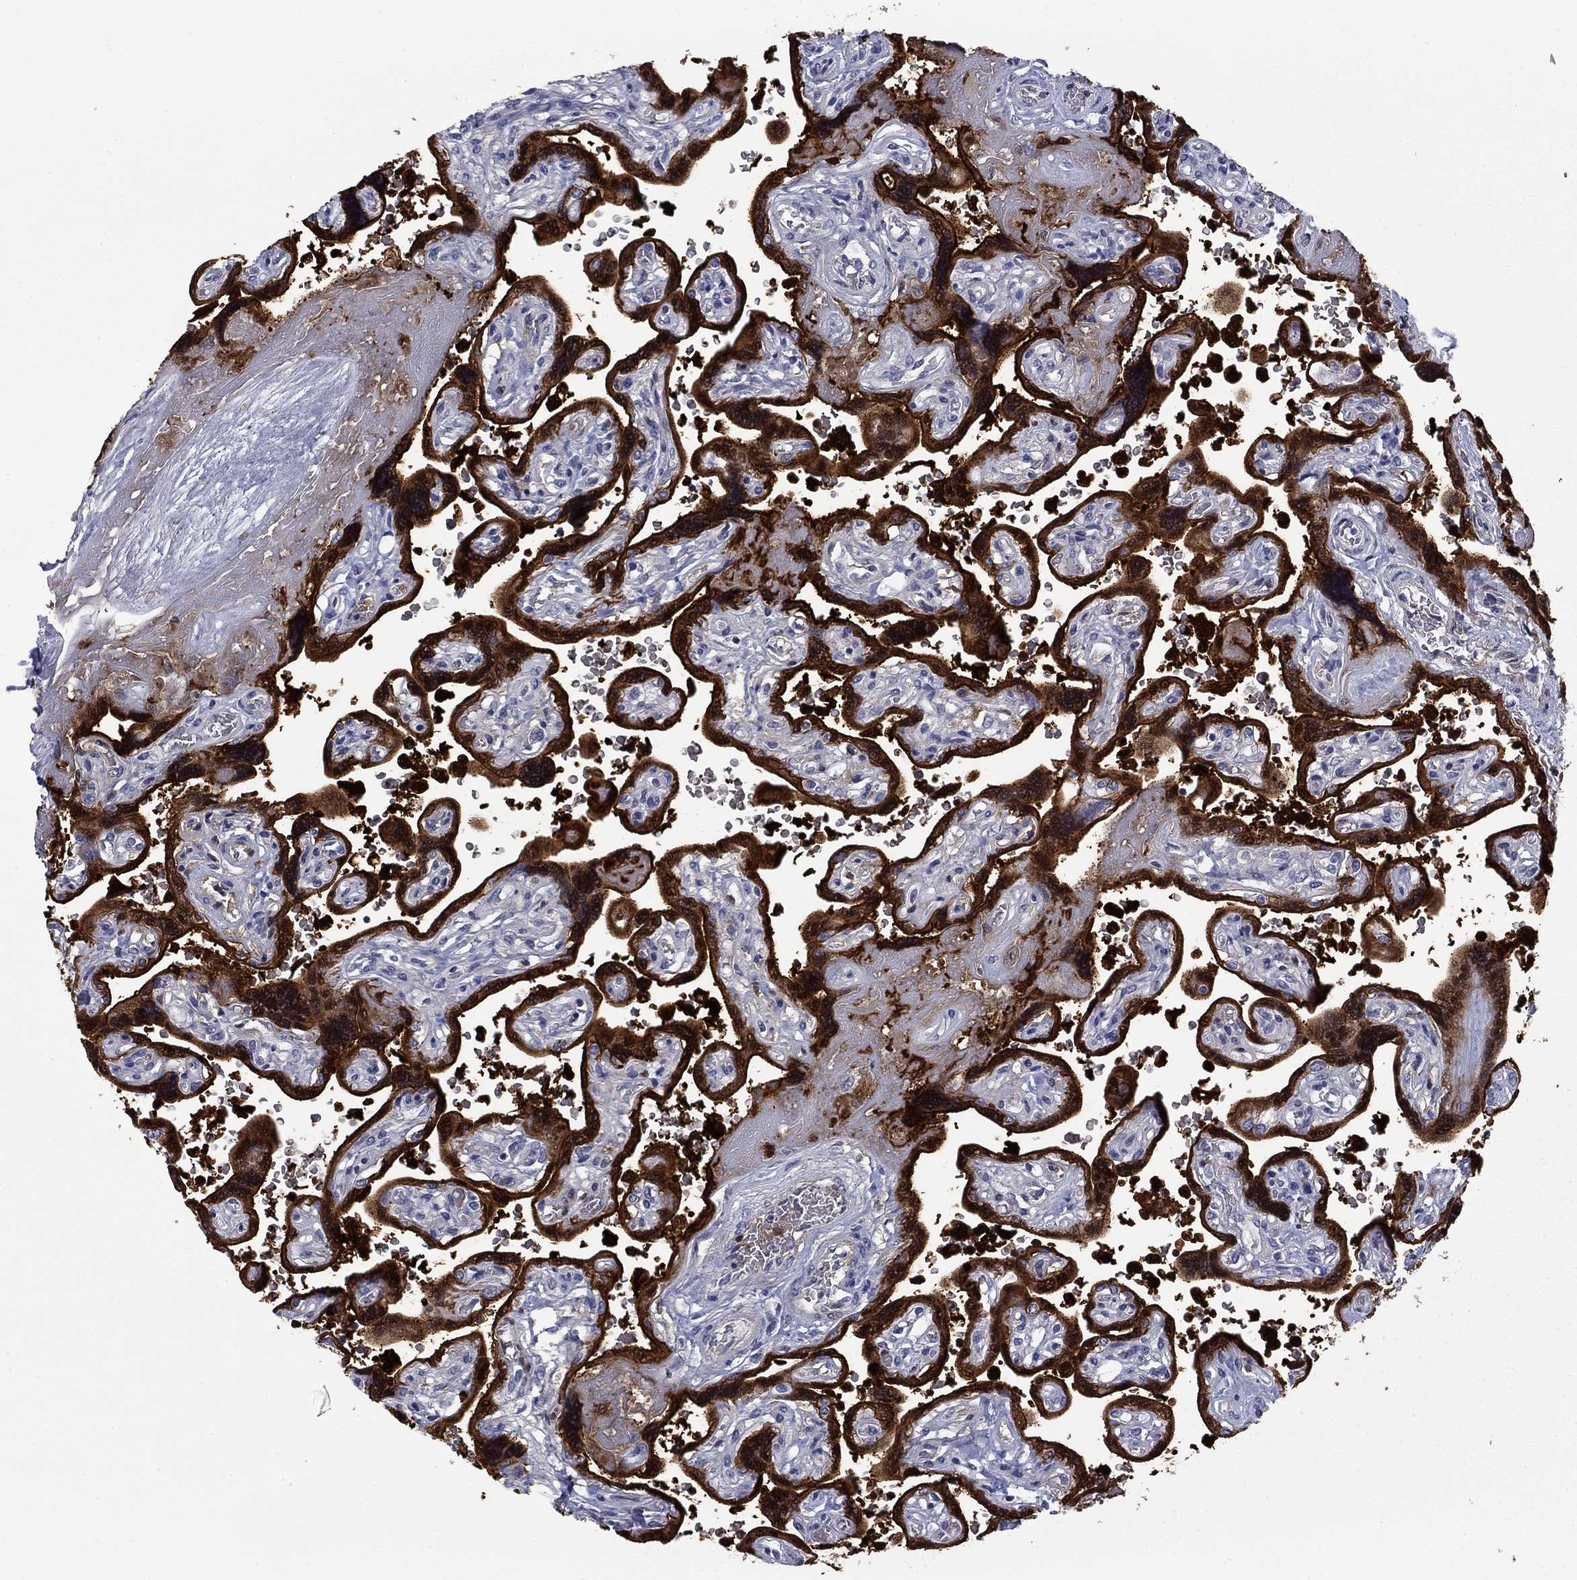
{"staining": {"intensity": "strong", "quantity": ">75%", "location": "cytoplasmic/membranous,nuclear"}, "tissue": "placenta", "cell_type": "Decidual cells", "image_type": "normal", "snomed": [{"axis": "morphology", "description": "Normal tissue, NOS"}, {"axis": "topography", "description": "Placenta"}], "caption": "Immunohistochemical staining of unremarkable placenta displays high levels of strong cytoplasmic/membranous,nuclear positivity in approximately >75% of decidual cells. The staining was performed using DAB, with brown indicating positive protein expression. Nuclei are stained blue with hematoxylin.", "gene": "SERPINB2", "patient": {"sex": "female", "age": 32}}